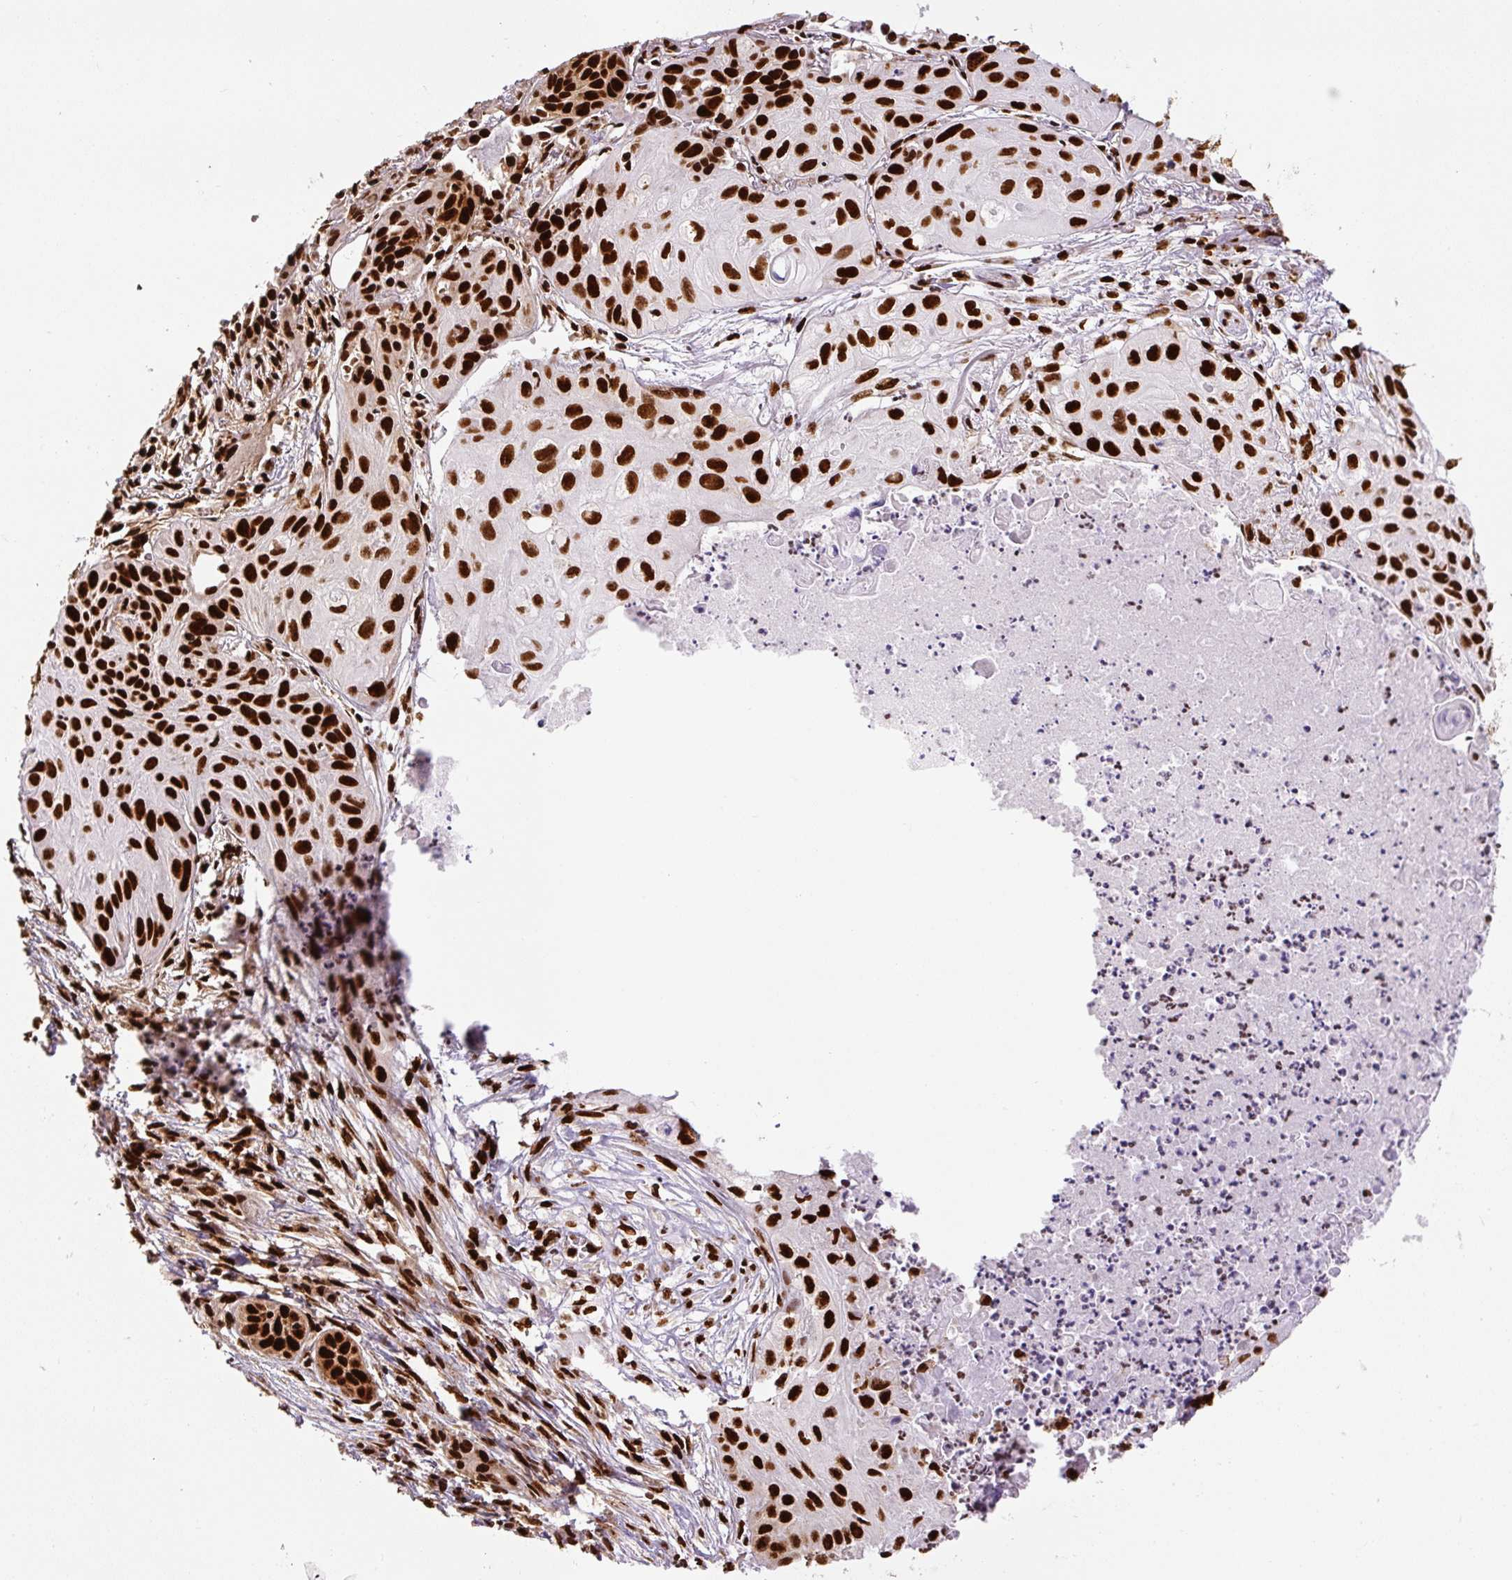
{"staining": {"intensity": "strong", "quantity": ">75%", "location": "nuclear"}, "tissue": "lung cancer", "cell_type": "Tumor cells", "image_type": "cancer", "snomed": [{"axis": "morphology", "description": "Squamous cell carcinoma, NOS"}, {"axis": "topography", "description": "Lung"}], "caption": "An immunohistochemistry photomicrograph of tumor tissue is shown. Protein staining in brown shows strong nuclear positivity in lung cancer (squamous cell carcinoma) within tumor cells. Using DAB (3,3'-diaminobenzidine) (brown) and hematoxylin (blue) stains, captured at high magnification using brightfield microscopy.", "gene": "FUS", "patient": {"sex": "male", "age": 71}}